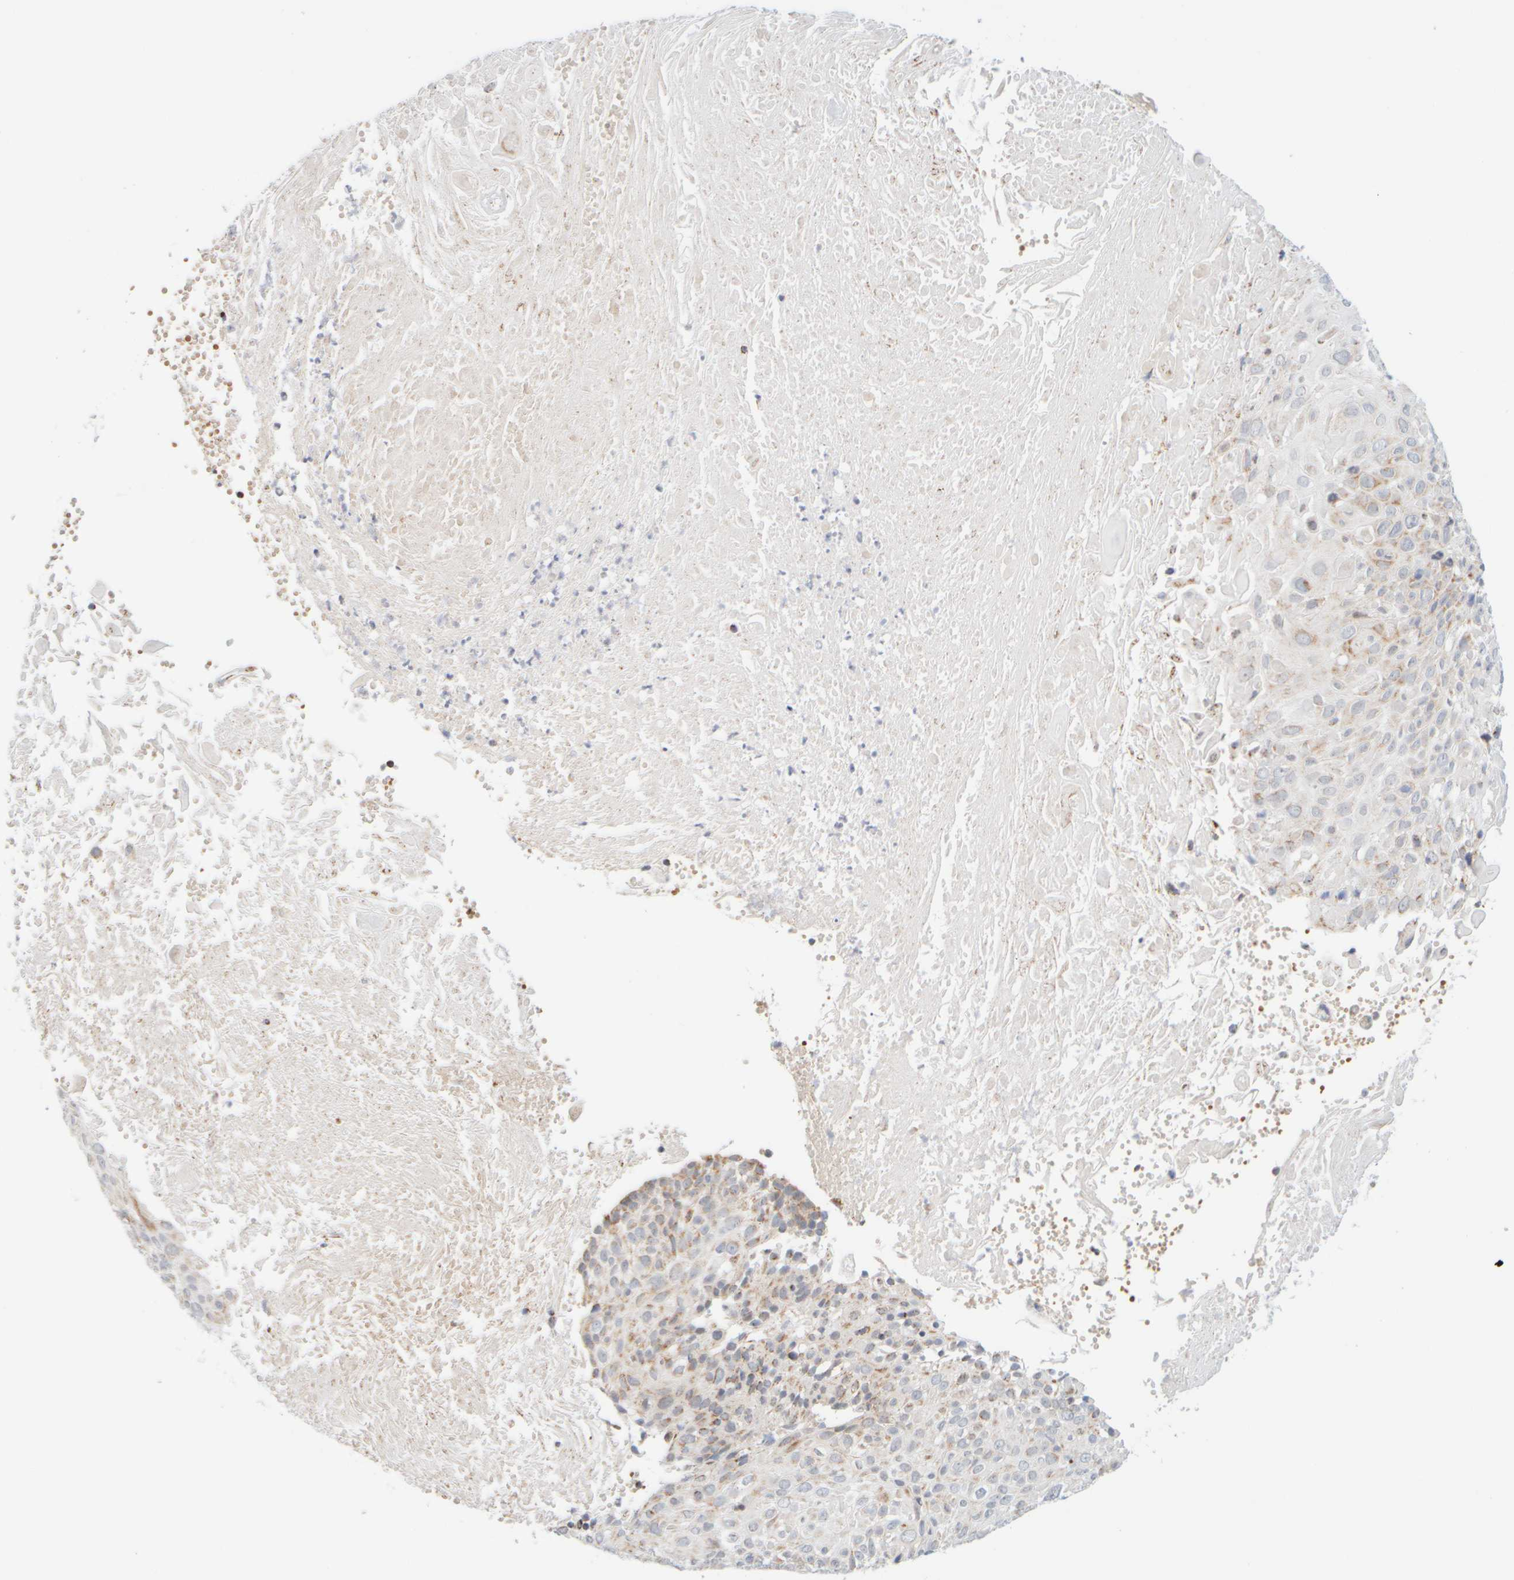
{"staining": {"intensity": "weak", "quantity": ">75%", "location": "cytoplasmic/membranous"}, "tissue": "cervical cancer", "cell_type": "Tumor cells", "image_type": "cancer", "snomed": [{"axis": "morphology", "description": "Squamous cell carcinoma, NOS"}, {"axis": "topography", "description": "Cervix"}], "caption": "Human squamous cell carcinoma (cervical) stained for a protein (brown) reveals weak cytoplasmic/membranous positive expression in approximately >75% of tumor cells.", "gene": "PPM1K", "patient": {"sex": "female", "age": 74}}